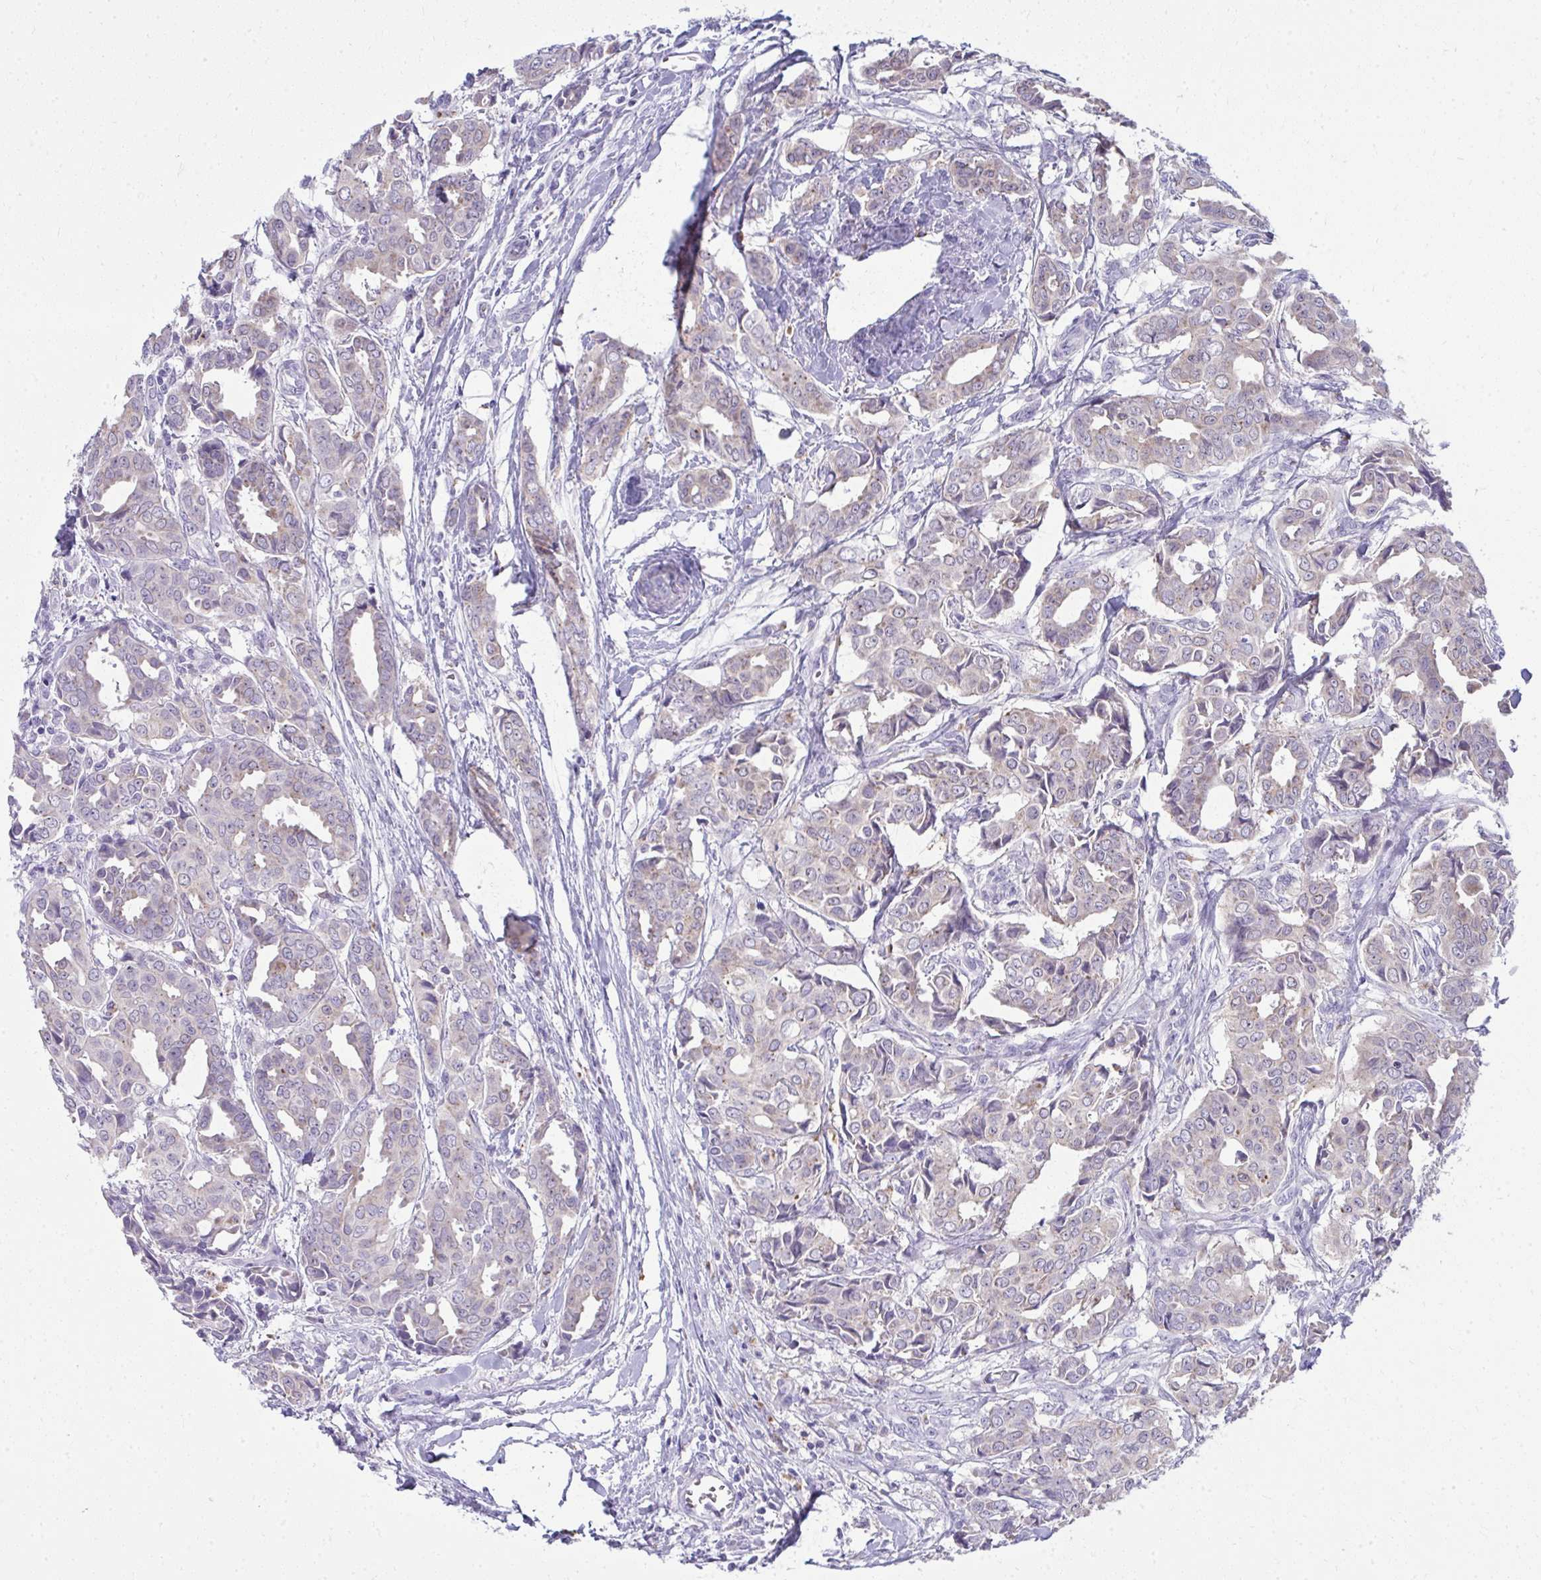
{"staining": {"intensity": "weak", "quantity": "25%-75%", "location": "cytoplasmic/membranous"}, "tissue": "breast cancer", "cell_type": "Tumor cells", "image_type": "cancer", "snomed": [{"axis": "morphology", "description": "Duct carcinoma"}, {"axis": "topography", "description": "Breast"}], "caption": "Weak cytoplasmic/membranous protein expression is present in approximately 25%-75% of tumor cells in breast cancer. (DAB IHC with brightfield microscopy, high magnification).", "gene": "QDPR", "patient": {"sex": "female", "age": 45}}